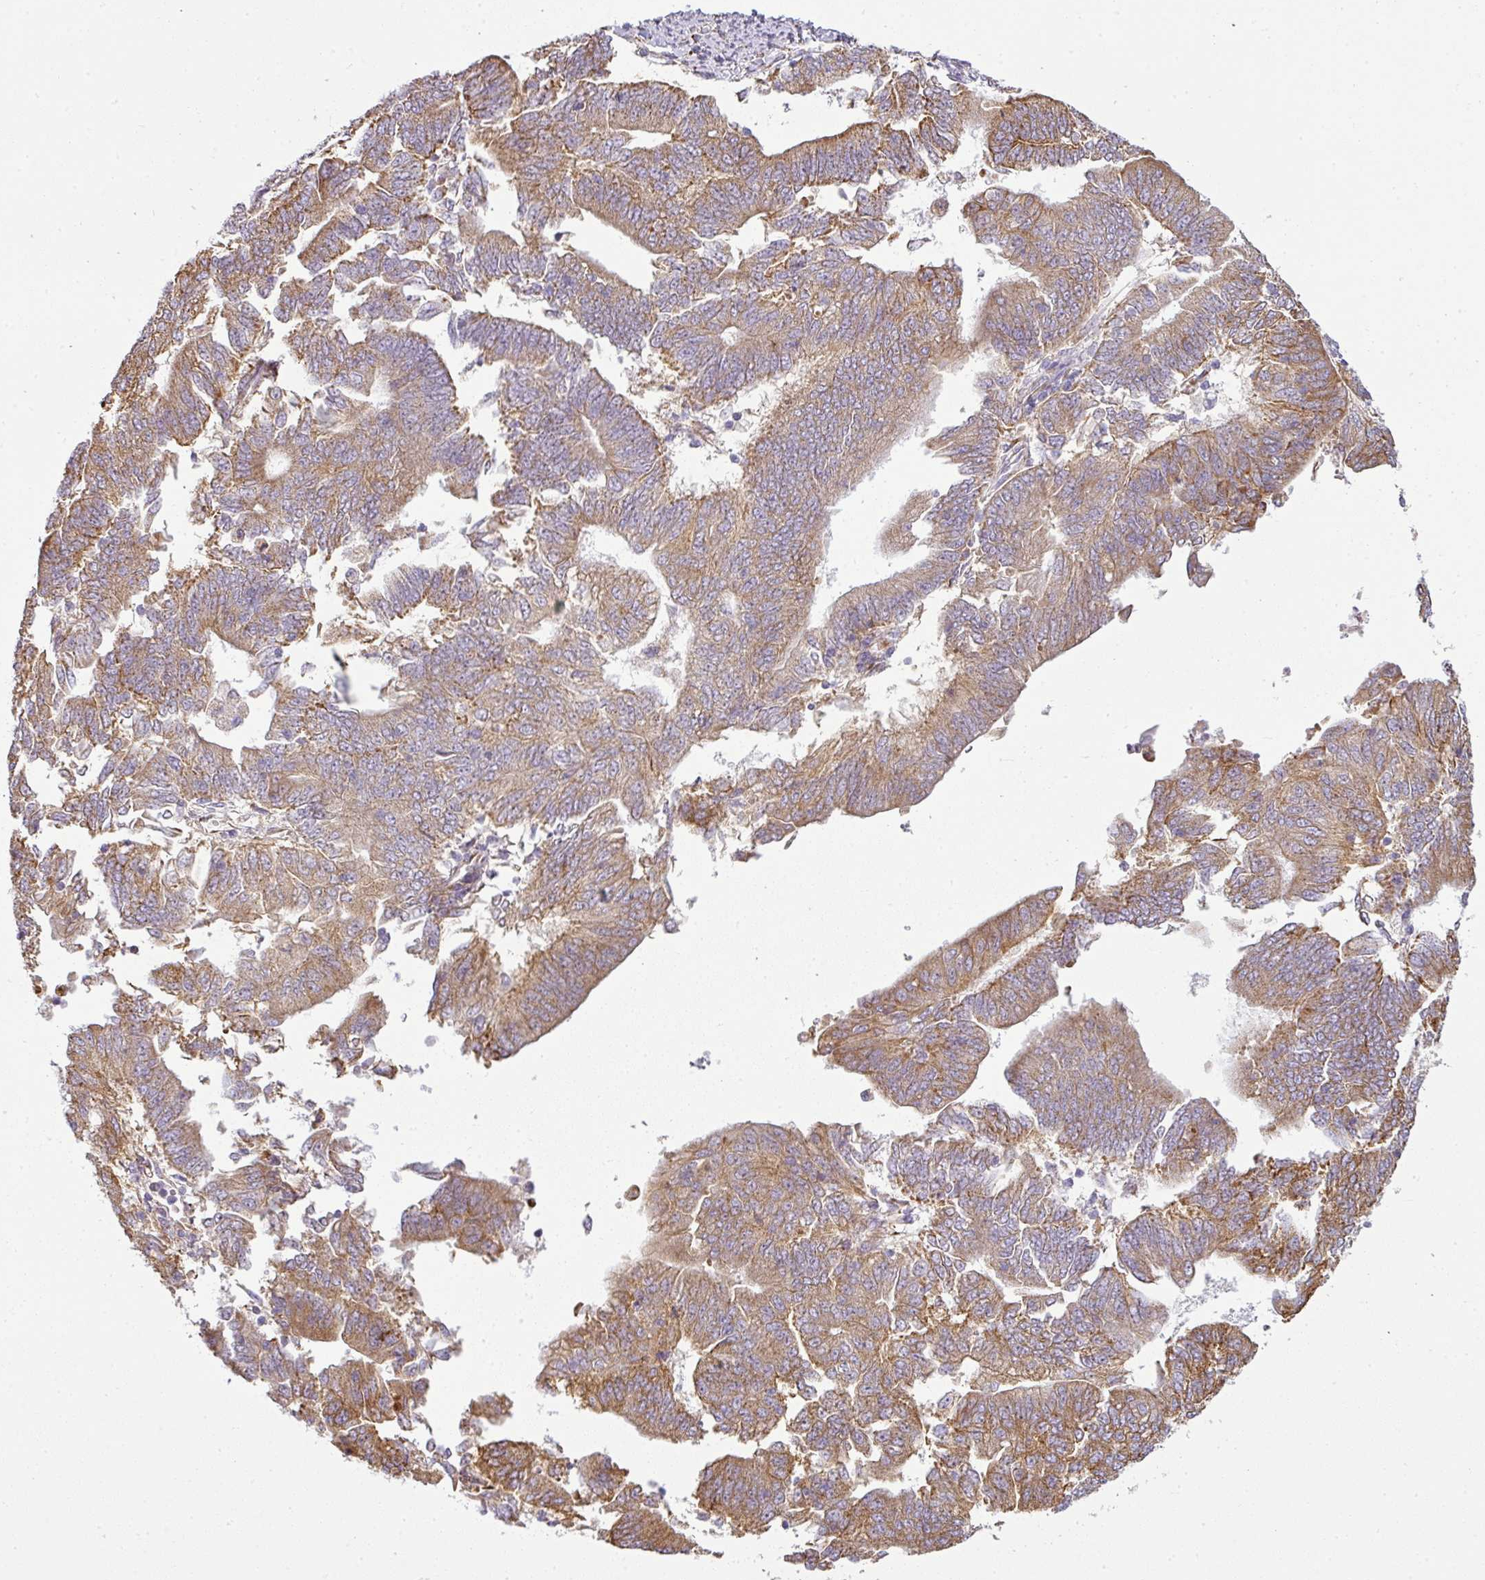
{"staining": {"intensity": "moderate", "quantity": ">75%", "location": "cytoplasmic/membranous"}, "tissue": "endometrial cancer", "cell_type": "Tumor cells", "image_type": "cancer", "snomed": [{"axis": "morphology", "description": "Adenocarcinoma, NOS"}, {"axis": "topography", "description": "Endometrium"}], "caption": "Endometrial adenocarcinoma stained with a brown dye reveals moderate cytoplasmic/membranous positive expression in approximately >75% of tumor cells.", "gene": "ANKRD18A", "patient": {"sex": "female", "age": 70}}